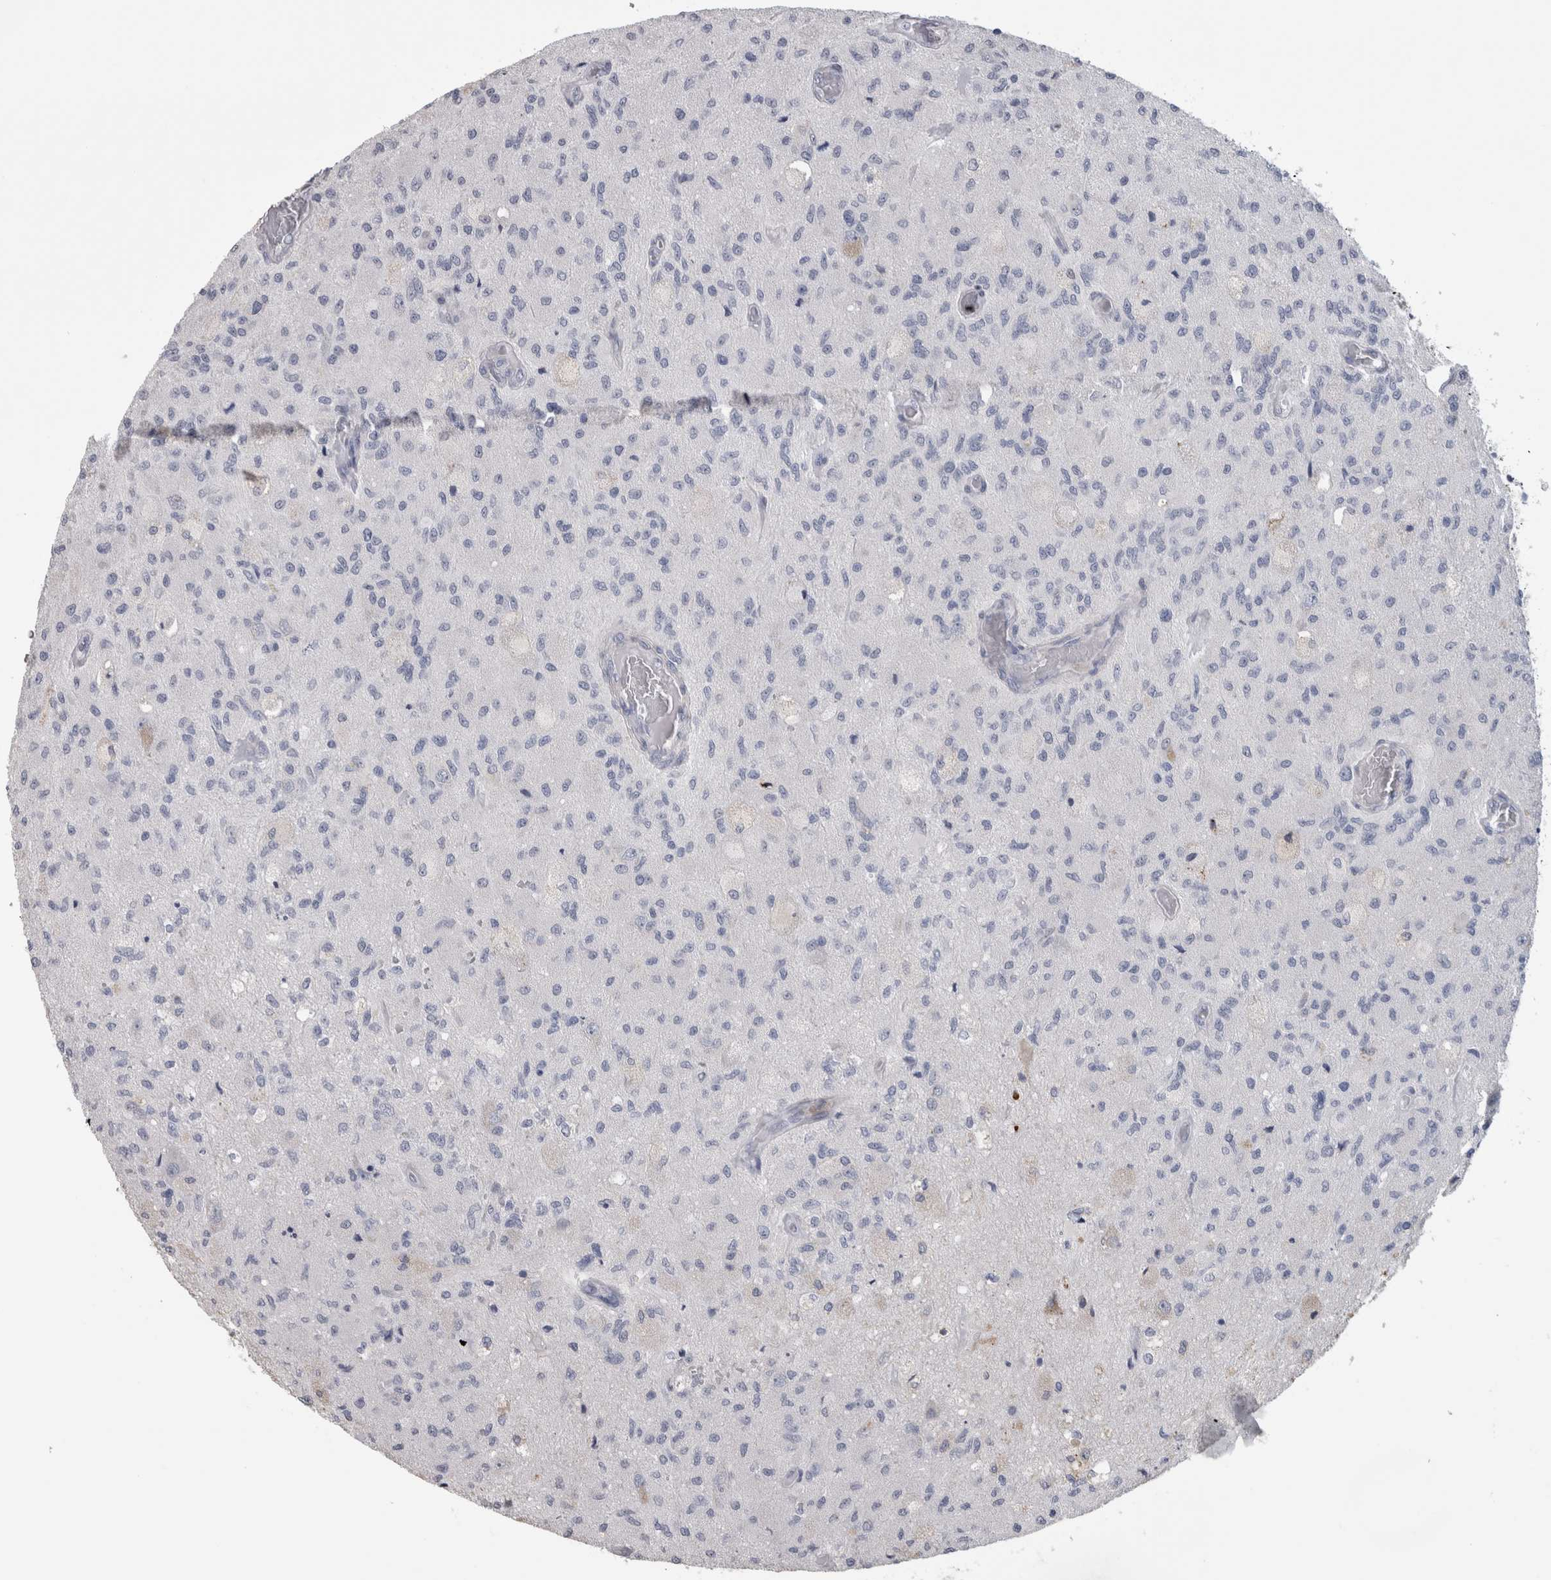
{"staining": {"intensity": "negative", "quantity": "none", "location": "none"}, "tissue": "glioma", "cell_type": "Tumor cells", "image_type": "cancer", "snomed": [{"axis": "morphology", "description": "Normal tissue, NOS"}, {"axis": "morphology", "description": "Glioma, malignant, High grade"}, {"axis": "topography", "description": "Cerebral cortex"}], "caption": "DAB immunohistochemical staining of malignant glioma (high-grade) demonstrates no significant staining in tumor cells. The staining was performed using DAB (3,3'-diaminobenzidine) to visualize the protein expression in brown, while the nuclei were stained in blue with hematoxylin (Magnification: 20x).", "gene": "IL33", "patient": {"sex": "male", "age": 77}}